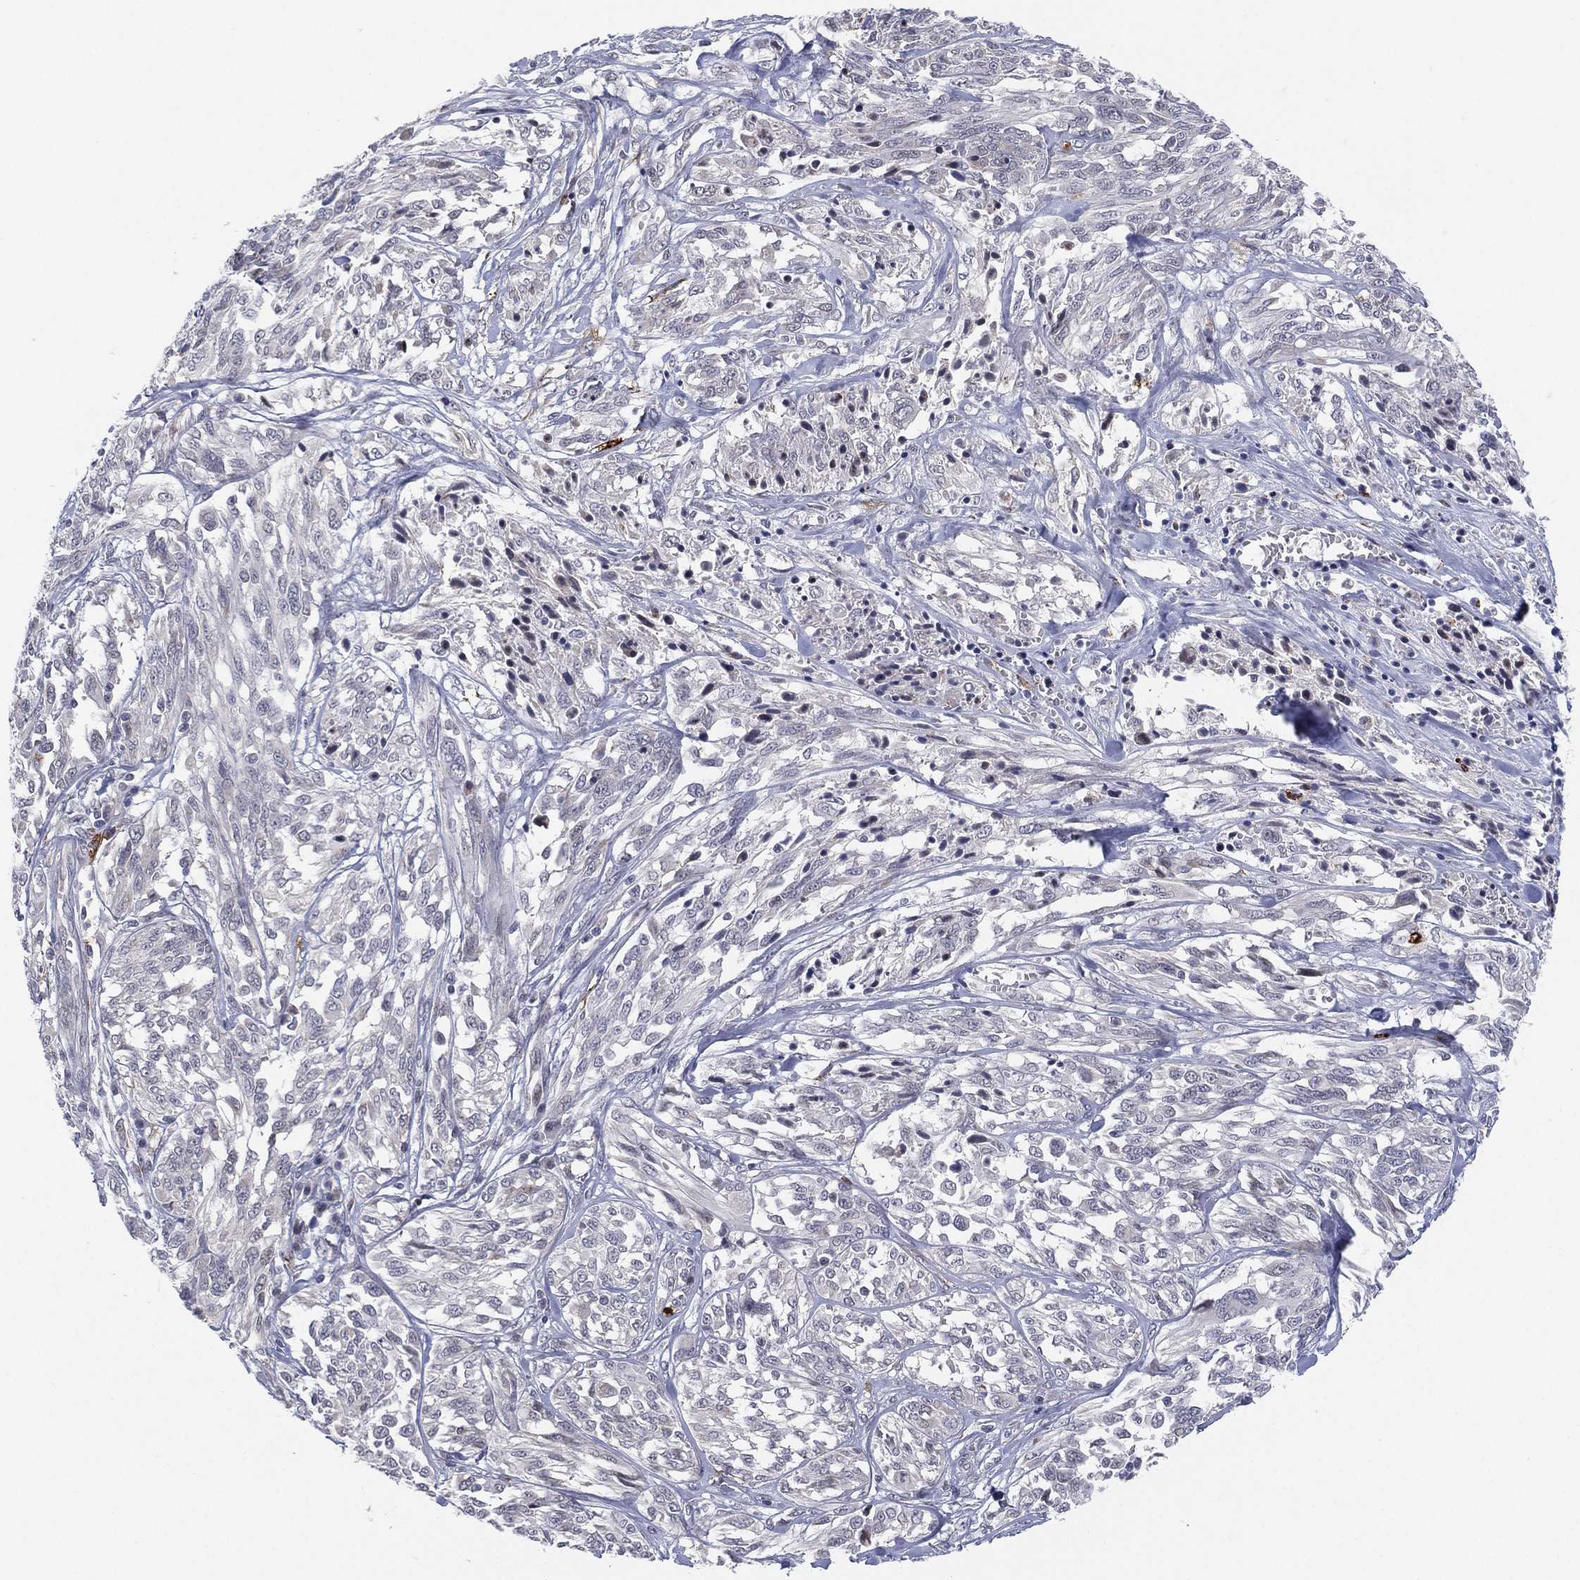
{"staining": {"intensity": "negative", "quantity": "none", "location": "none"}, "tissue": "melanoma", "cell_type": "Tumor cells", "image_type": "cancer", "snomed": [{"axis": "morphology", "description": "Malignant melanoma, NOS"}, {"axis": "topography", "description": "Skin"}], "caption": "Micrograph shows no significant protein staining in tumor cells of melanoma.", "gene": "CD177", "patient": {"sex": "female", "age": 91}}